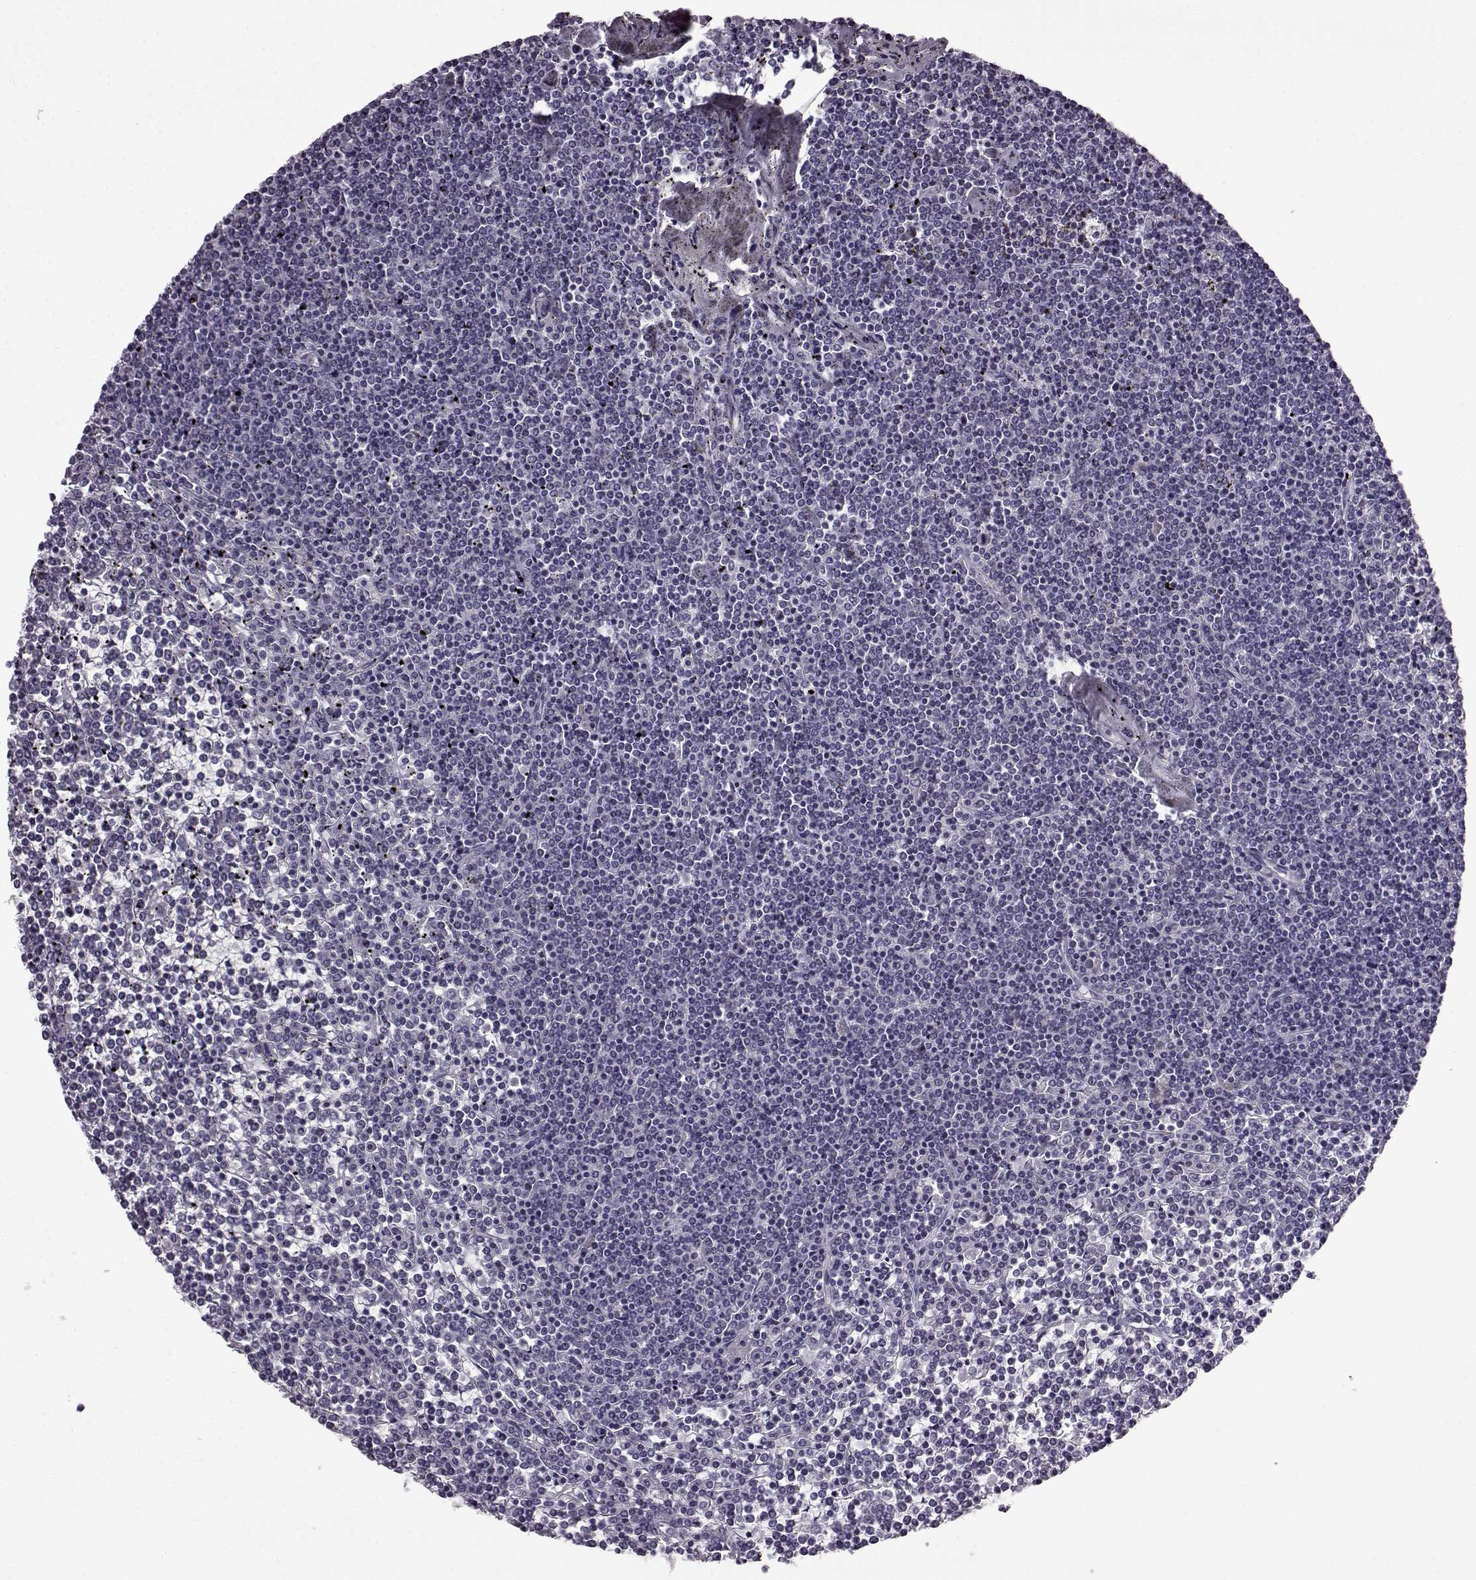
{"staining": {"intensity": "negative", "quantity": "none", "location": "none"}, "tissue": "lymphoma", "cell_type": "Tumor cells", "image_type": "cancer", "snomed": [{"axis": "morphology", "description": "Malignant lymphoma, non-Hodgkin's type, Low grade"}, {"axis": "topography", "description": "Spleen"}], "caption": "Lymphoma was stained to show a protein in brown. There is no significant expression in tumor cells.", "gene": "SLC28A2", "patient": {"sex": "female", "age": 19}}